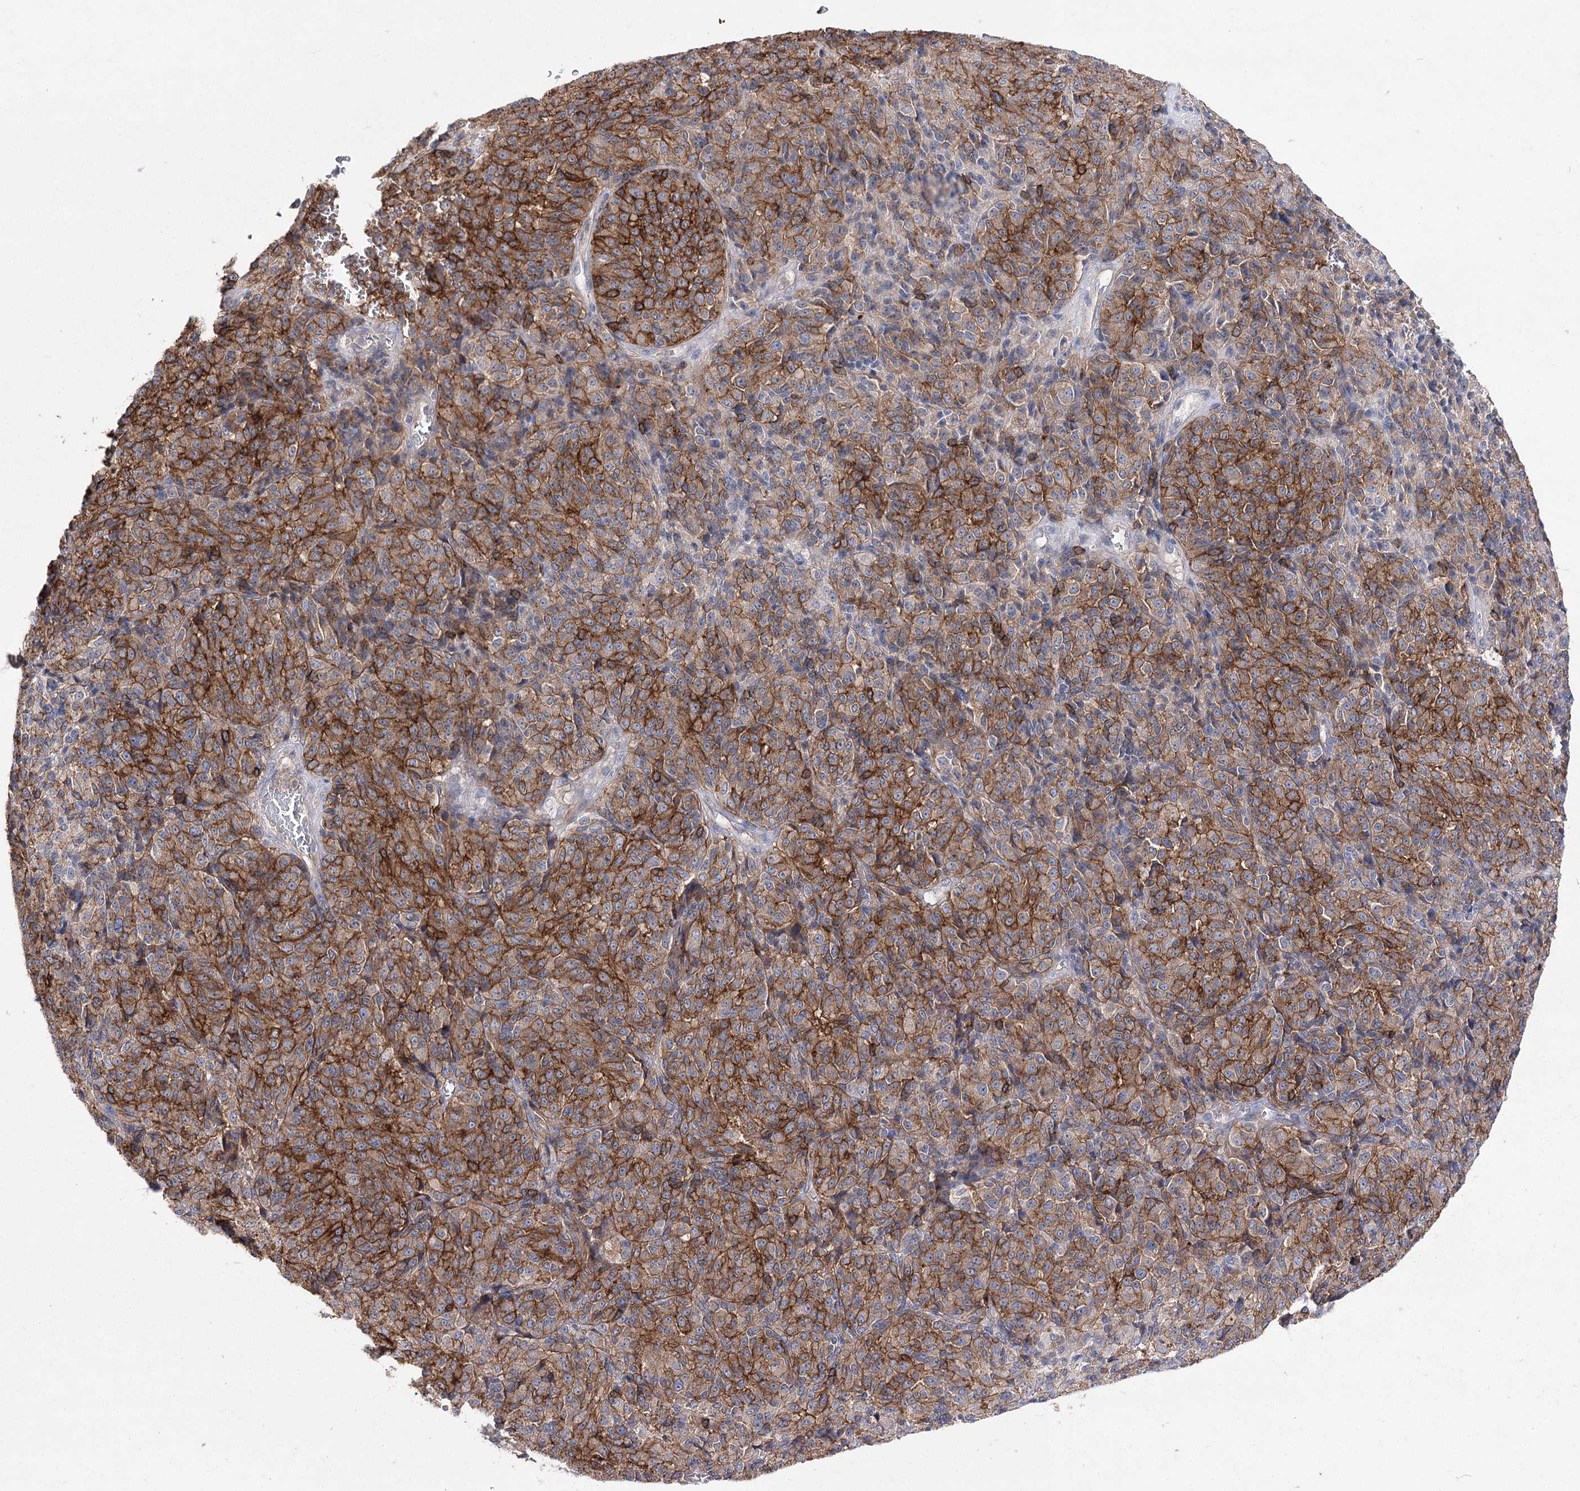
{"staining": {"intensity": "strong", "quantity": "25%-75%", "location": "cytoplasmic/membranous"}, "tissue": "melanoma", "cell_type": "Tumor cells", "image_type": "cancer", "snomed": [{"axis": "morphology", "description": "Malignant melanoma, Metastatic site"}, {"axis": "topography", "description": "Brain"}], "caption": "Melanoma stained with DAB (3,3'-diaminobenzidine) IHC displays high levels of strong cytoplasmic/membranous expression in about 25%-75% of tumor cells.", "gene": "AURKC", "patient": {"sex": "female", "age": 56}}